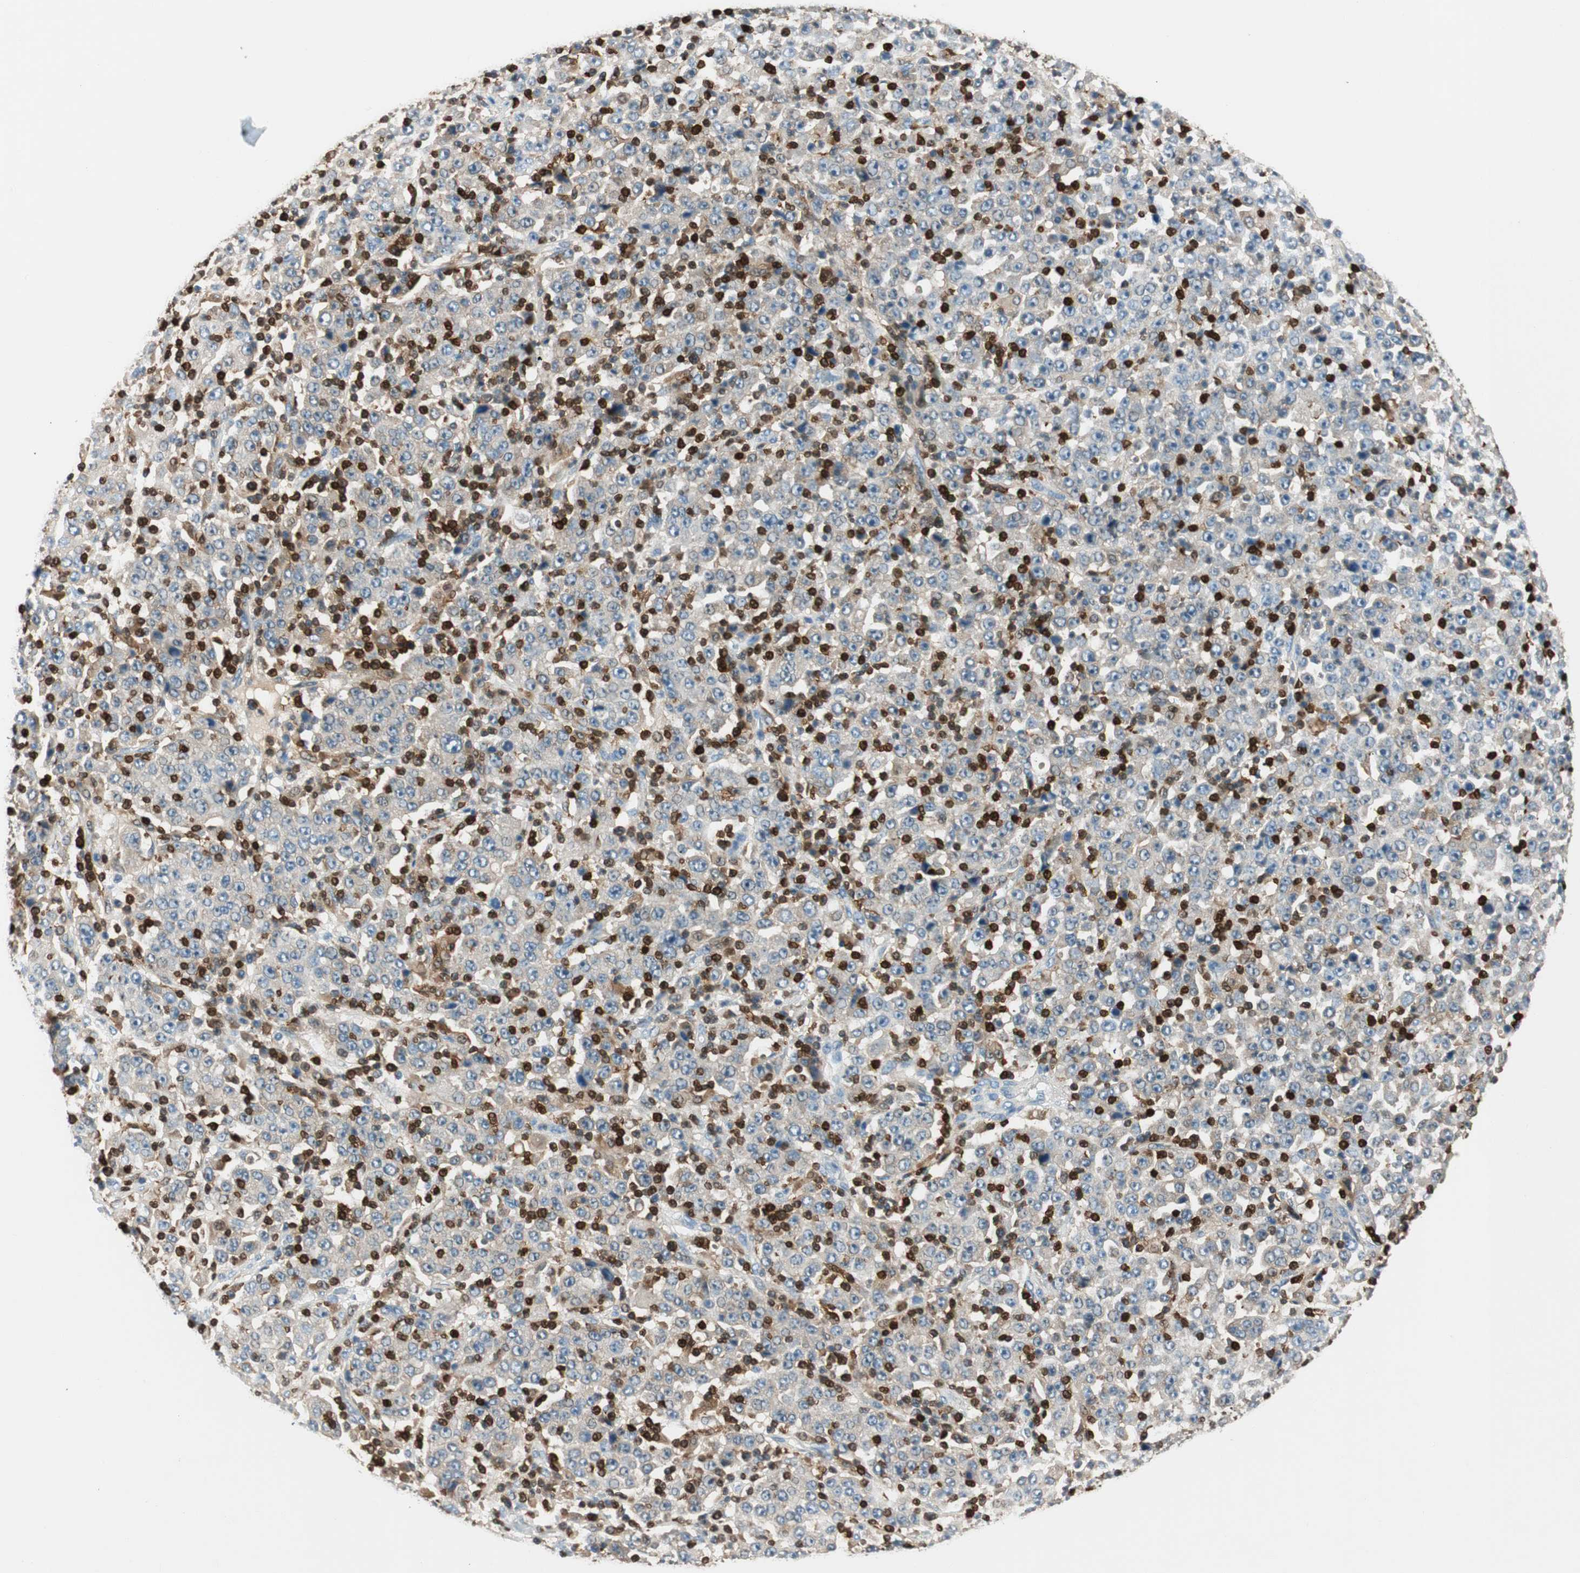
{"staining": {"intensity": "weak", "quantity": "<25%", "location": "cytoplasmic/membranous"}, "tissue": "stomach cancer", "cell_type": "Tumor cells", "image_type": "cancer", "snomed": [{"axis": "morphology", "description": "Normal tissue, NOS"}, {"axis": "morphology", "description": "Adenocarcinoma, NOS"}, {"axis": "topography", "description": "Stomach, upper"}, {"axis": "topography", "description": "Stomach"}], "caption": "Stomach cancer (adenocarcinoma) stained for a protein using IHC demonstrates no staining tumor cells.", "gene": "COTL1", "patient": {"sex": "male", "age": 59}}